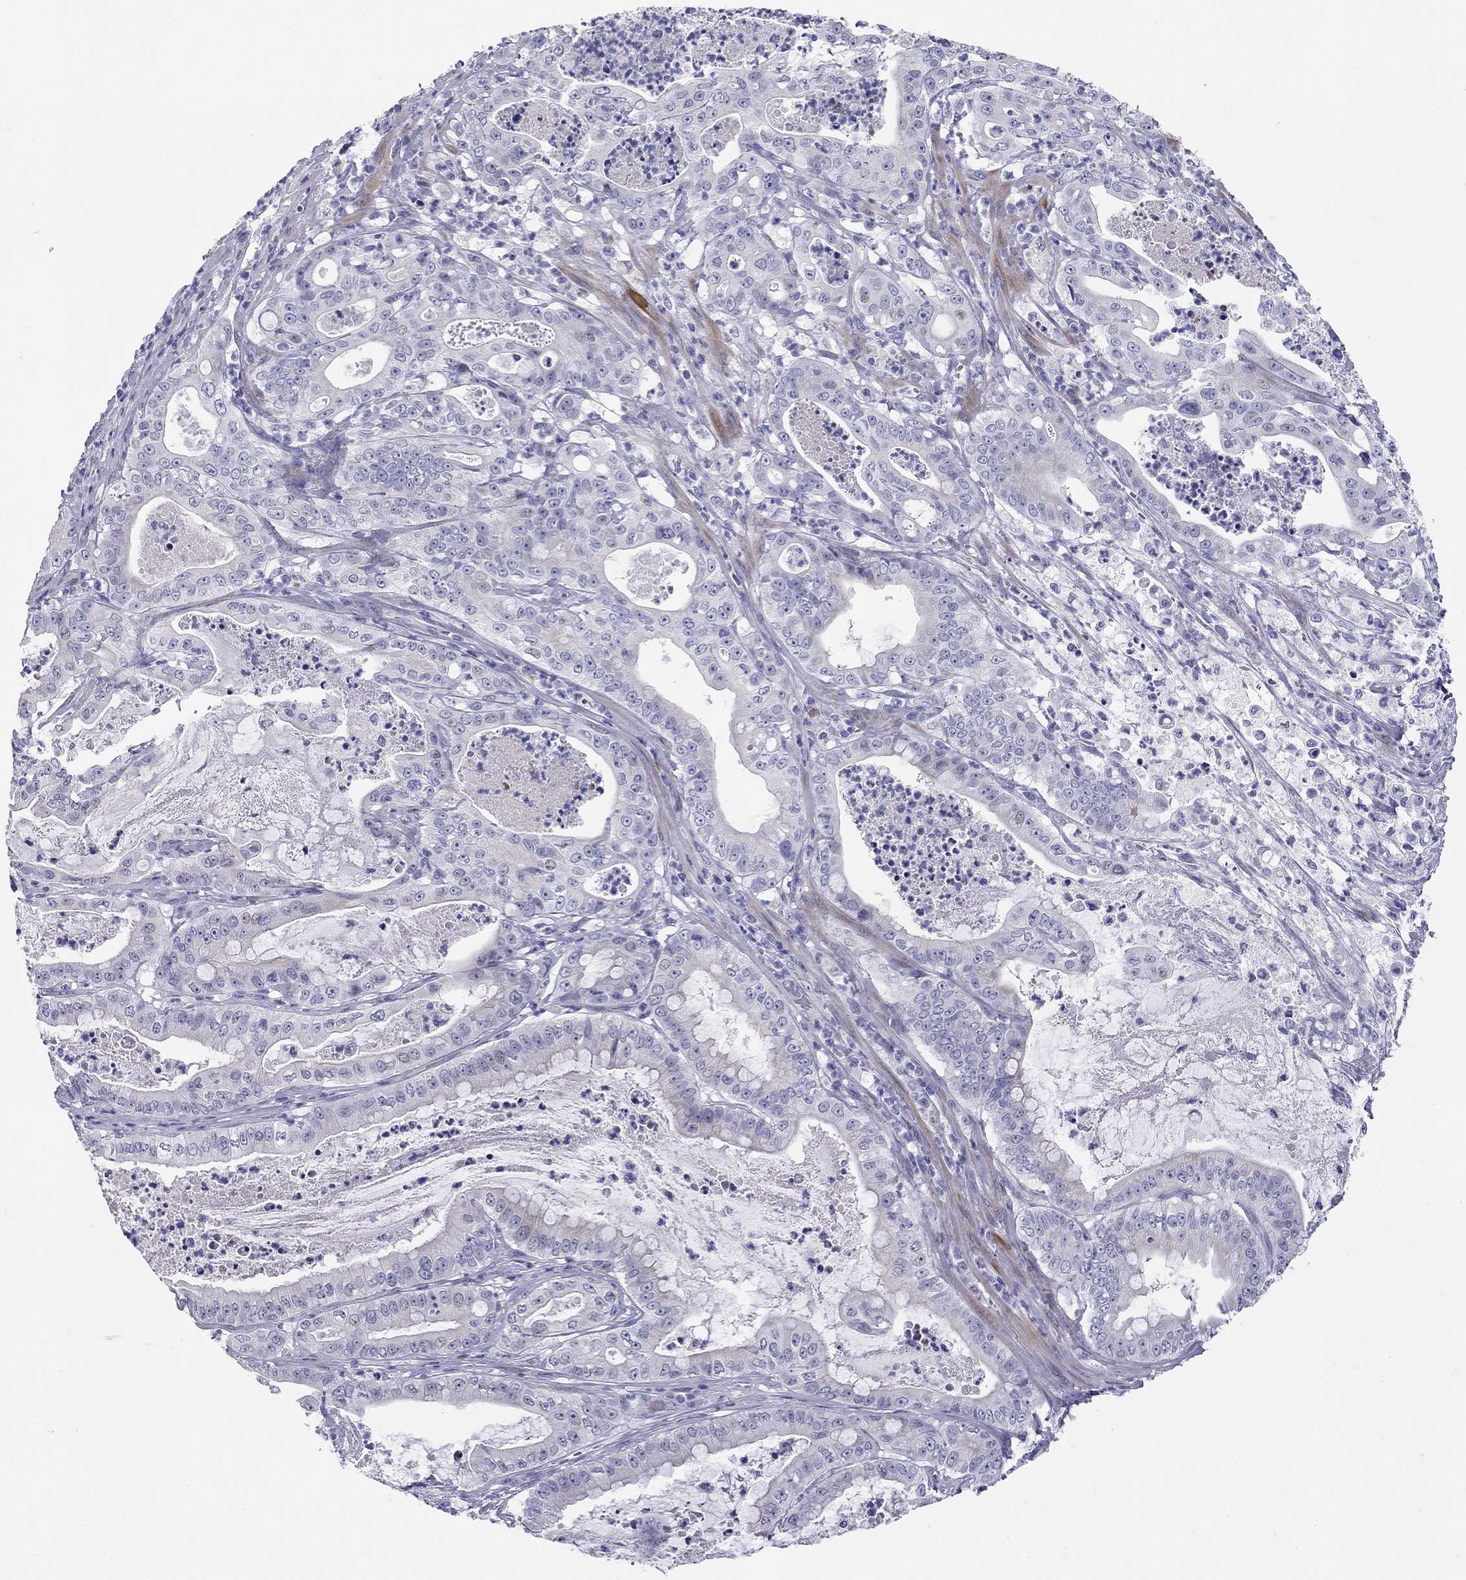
{"staining": {"intensity": "negative", "quantity": "none", "location": "none"}, "tissue": "pancreatic cancer", "cell_type": "Tumor cells", "image_type": "cancer", "snomed": [{"axis": "morphology", "description": "Adenocarcinoma, NOS"}, {"axis": "topography", "description": "Pancreas"}], "caption": "An IHC micrograph of adenocarcinoma (pancreatic) is shown. There is no staining in tumor cells of adenocarcinoma (pancreatic).", "gene": "C8orf88", "patient": {"sex": "male", "age": 71}}